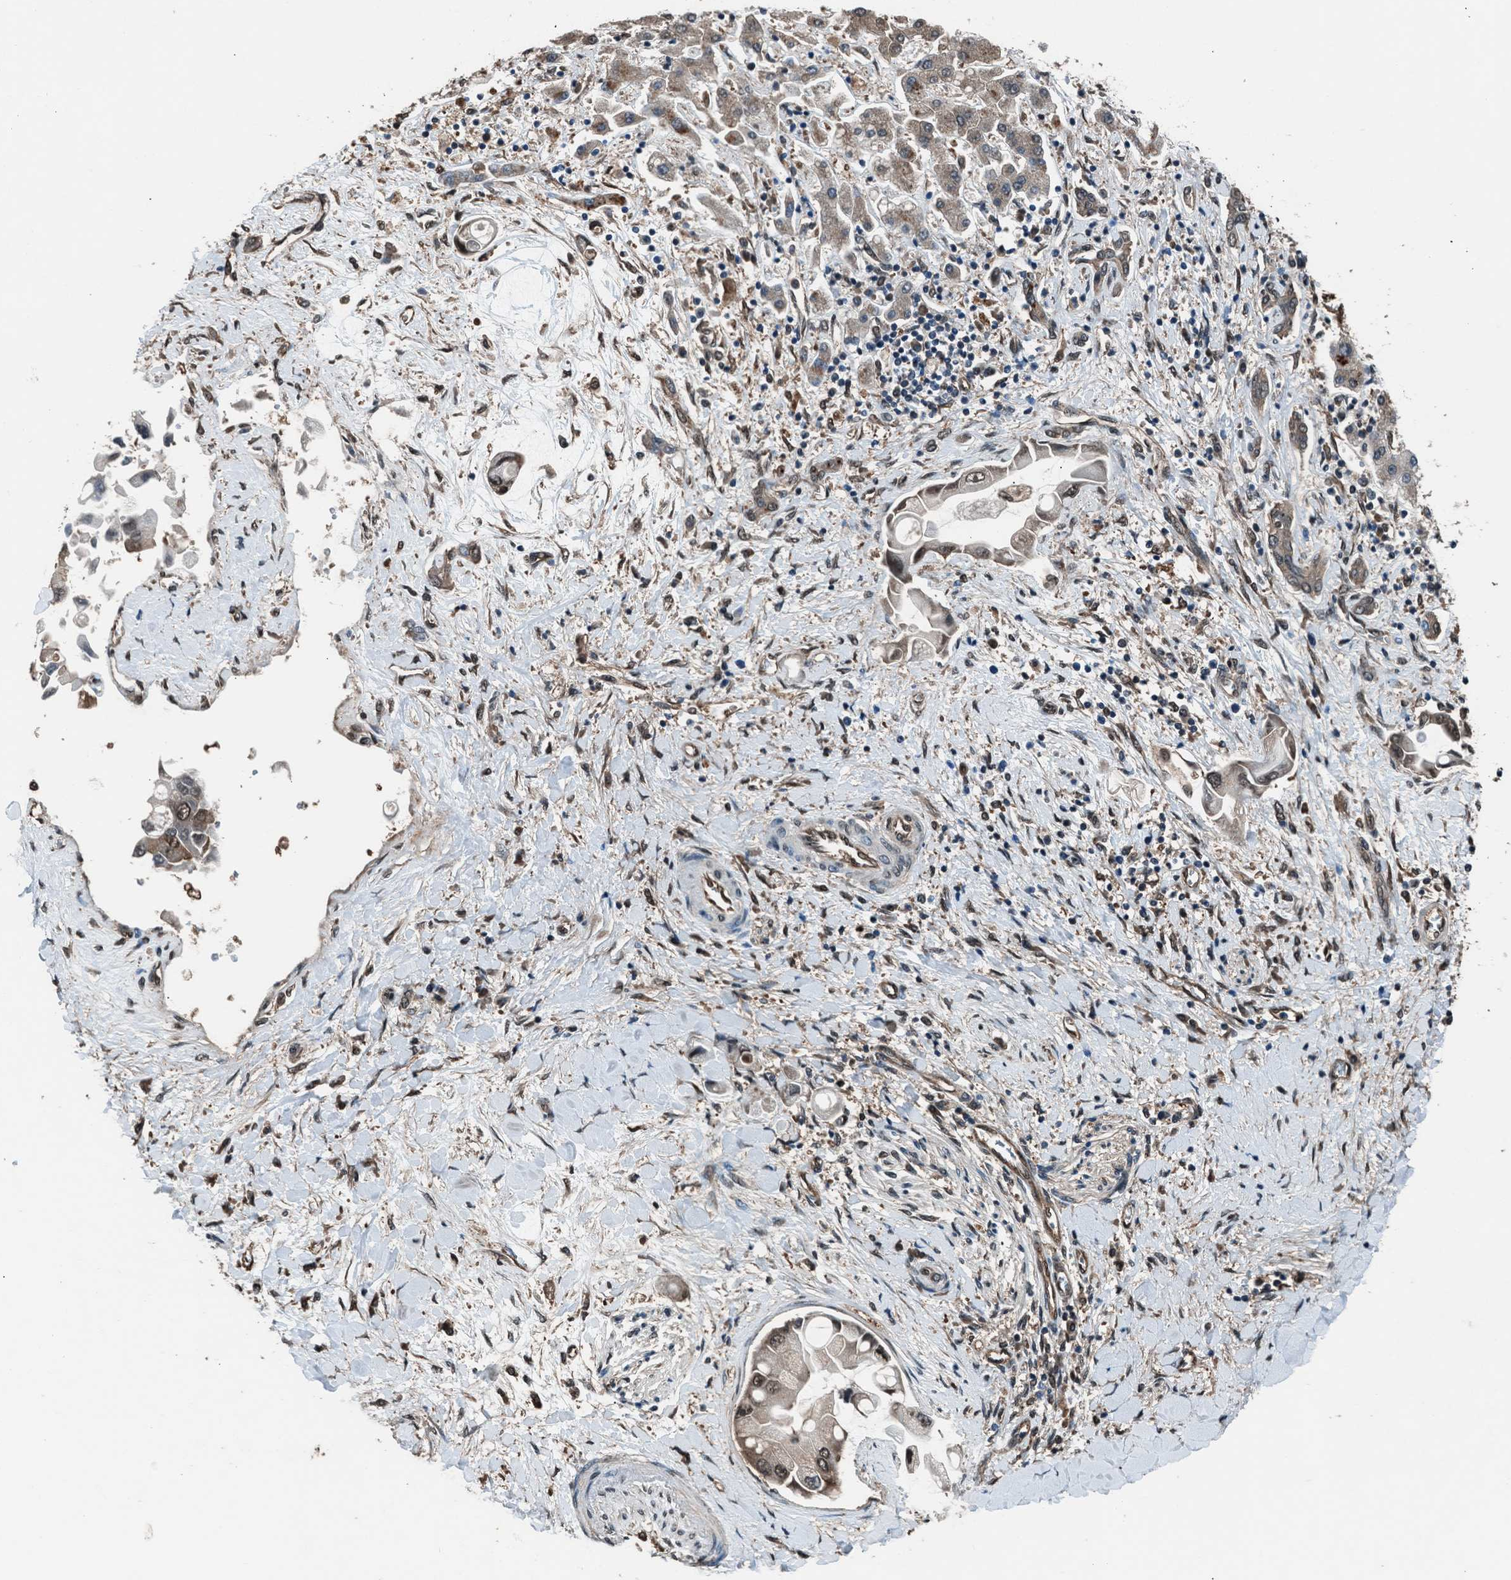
{"staining": {"intensity": "moderate", "quantity": ">75%", "location": "nuclear"}, "tissue": "liver cancer", "cell_type": "Tumor cells", "image_type": "cancer", "snomed": [{"axis": "morphology", "description": "Cholangiocarcinoma"}, {"axis": "topography", "description": "Liver"}], "caption": "Brown immunohistochemical staining in human liver cholangiocarcinoma reveals moderate nuclear expression in about >75% of tumor cells.", "gene": "YWHAG", "patient": {"sex": "male", "age": 50}}